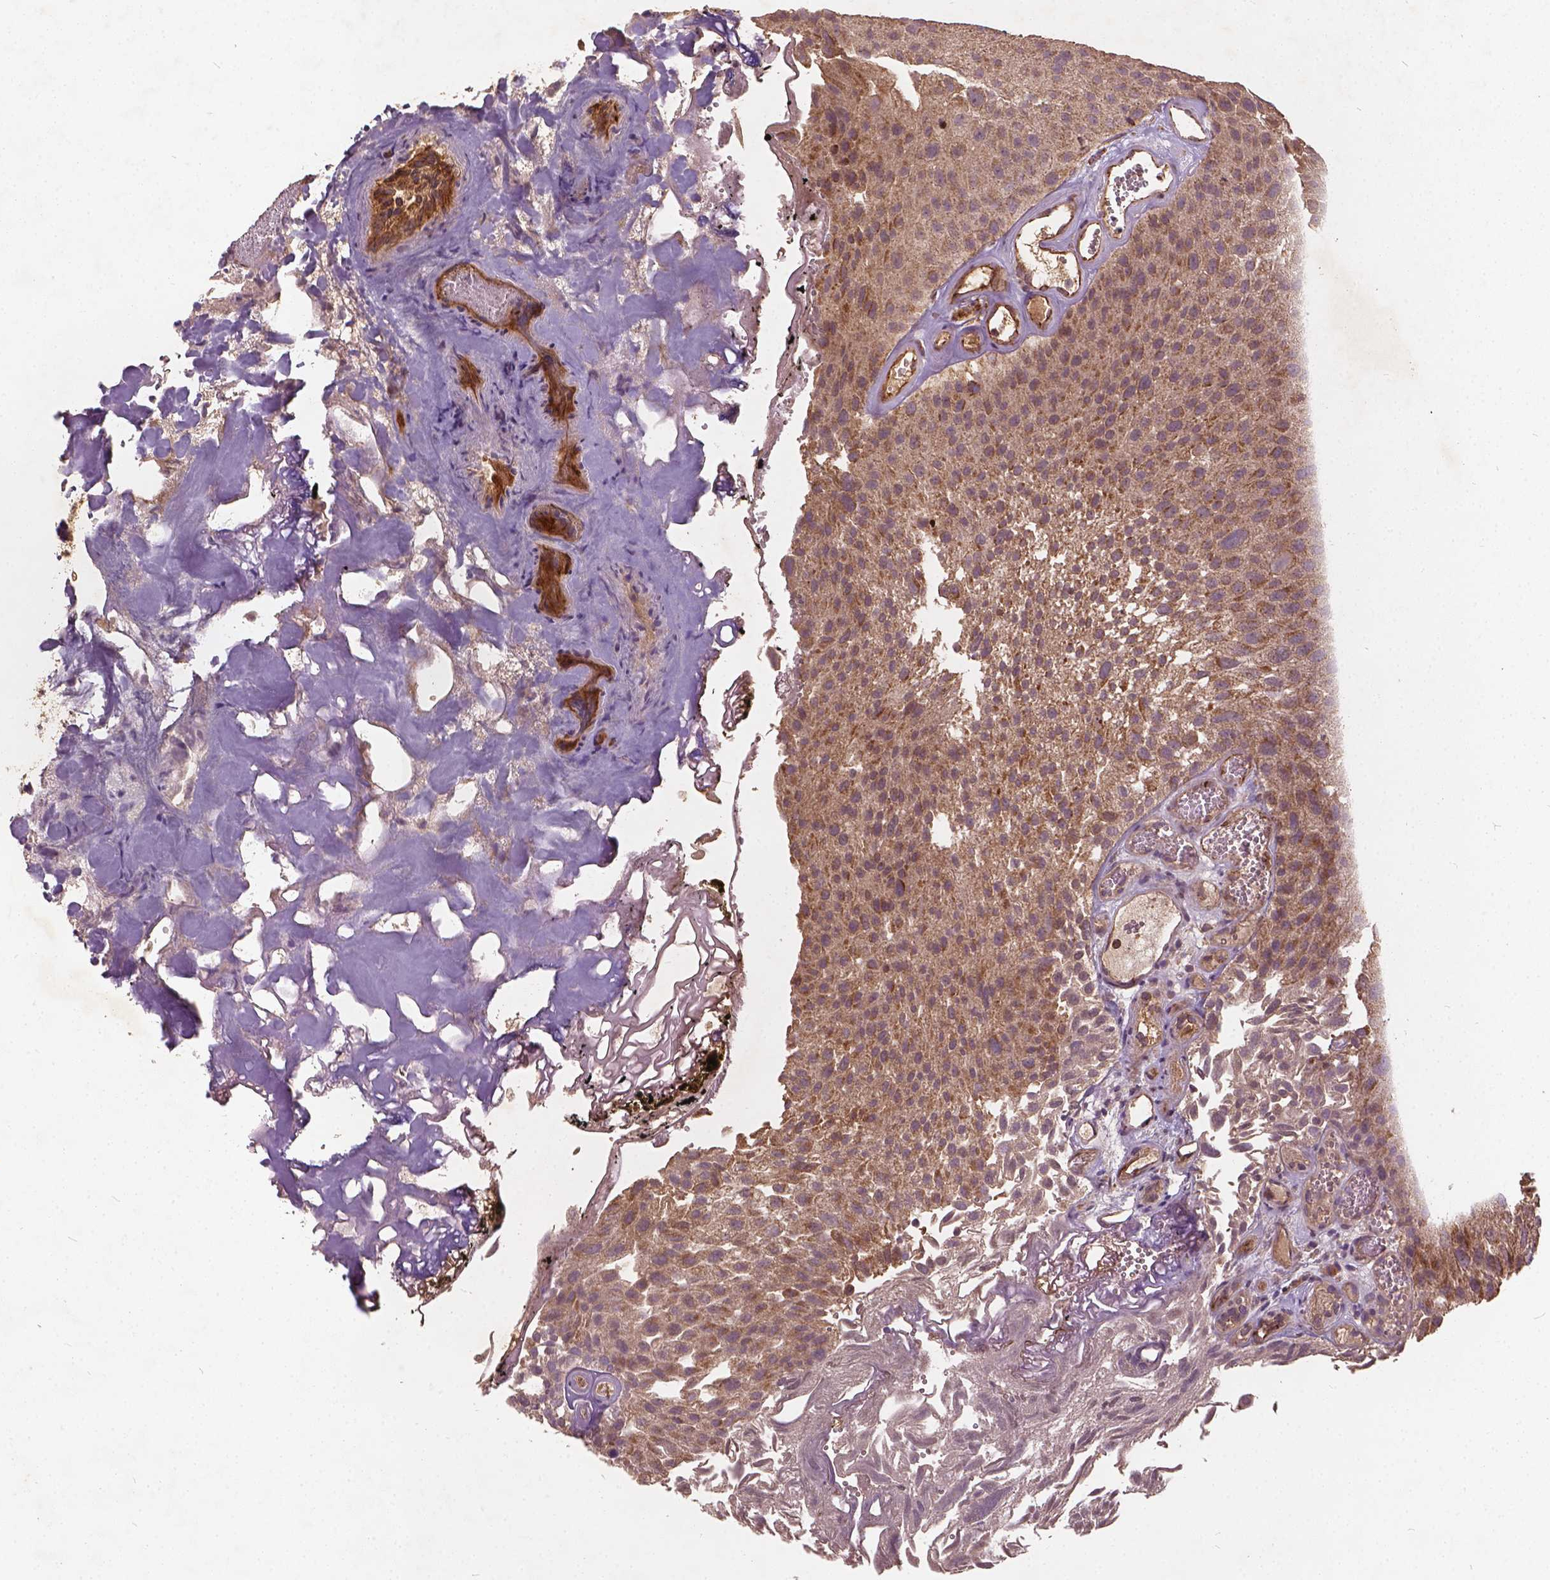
{"staining": {"intensity": "moderate", "quantity": ">75%", "location": "cytoplasmic/membranous"}, "tissue": "urothelial cancer", "cell_type": "Tumor cells", "image_type": "cancer", "snomed": [{"axis": "morphology", "description": "Urothelial carcinoma, Low grade"}, {"axis": "topography", "description": "Urinary bladder"}], "caption": "Urothelial carcinoma (low-grade) stained with a brown dye shows moderate cytoplasmic/membranous positive staining in approximately >75% of tumor cells.", "gene": "UBXN2A", "patient": {"sex": "male", "age": 72}}